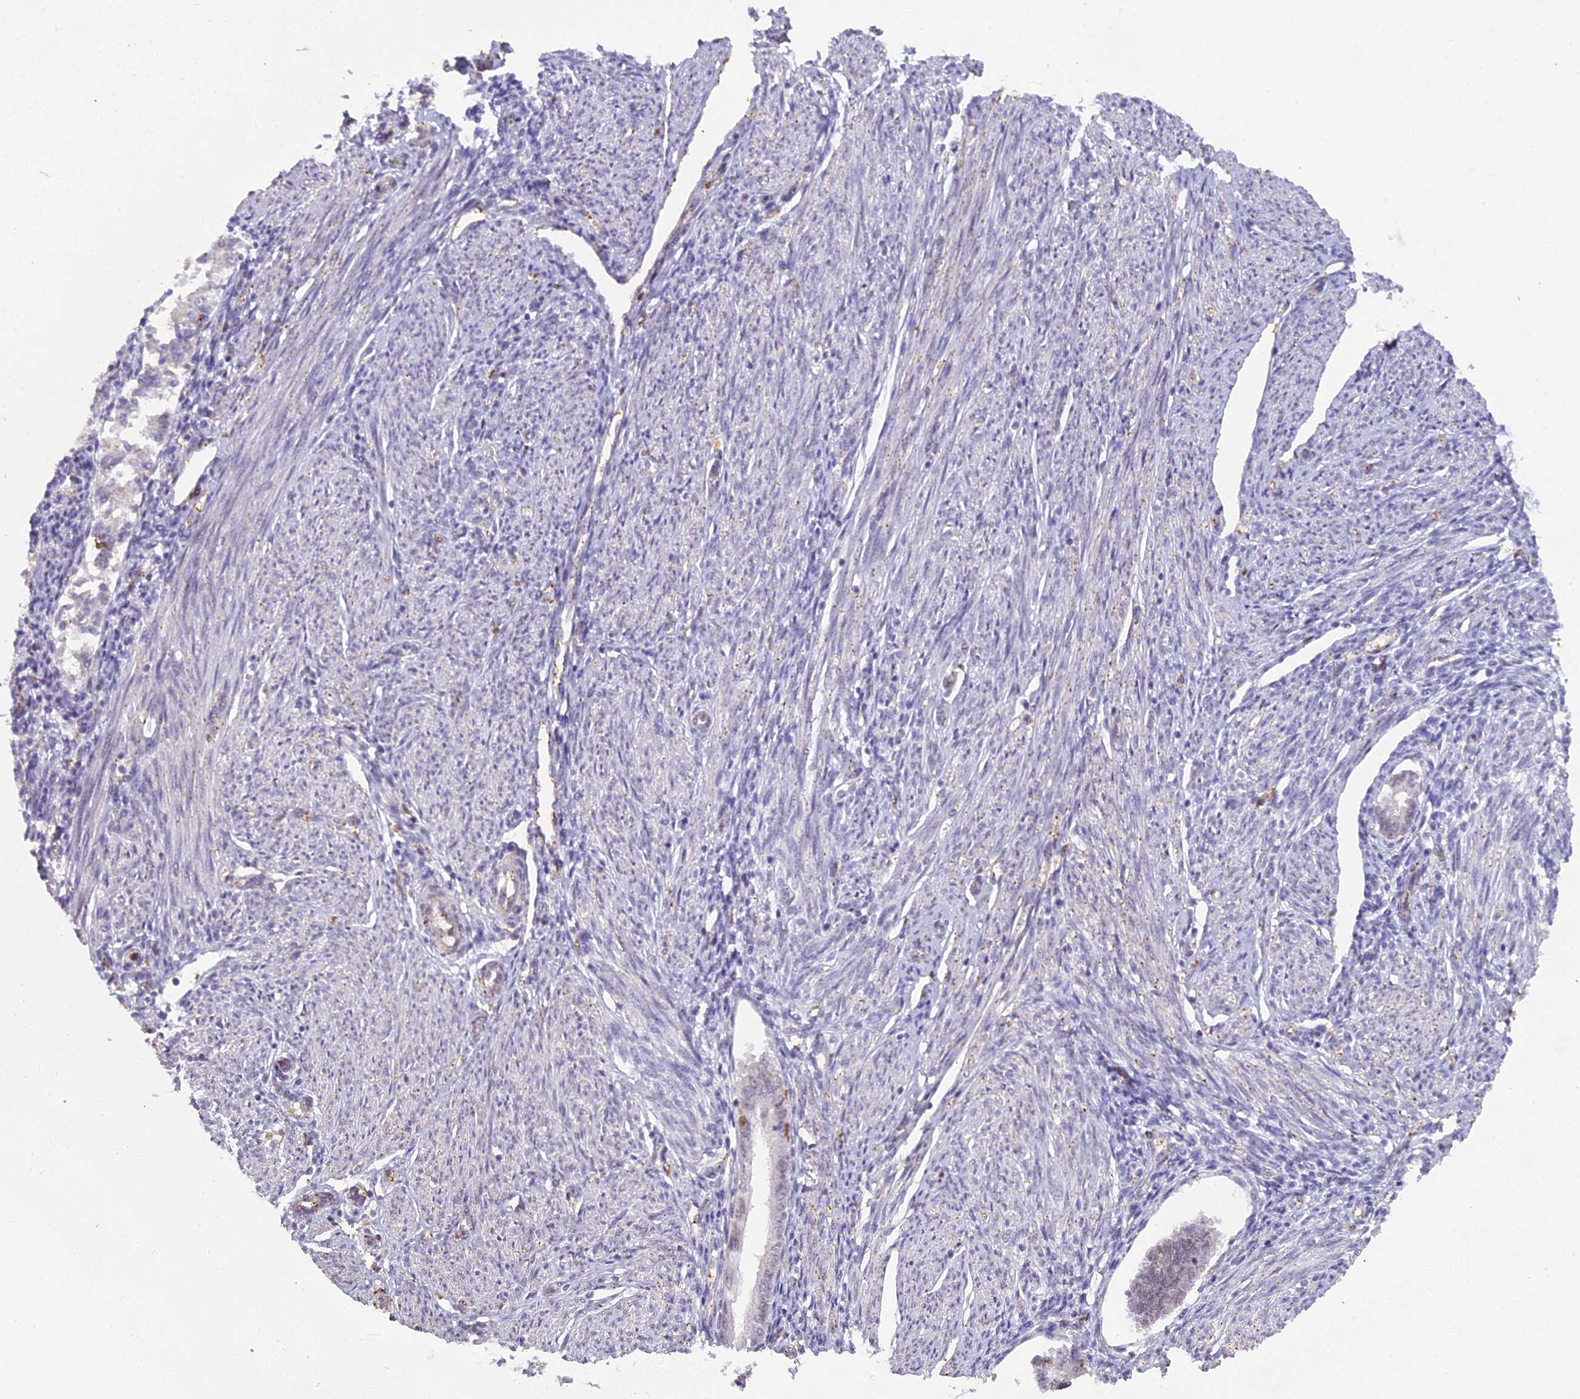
{"staining": {"intensity": "negative", "quantity": "none", "location": "none"}, "tissue": "endometrium", "cell_type": "Cells in endometrial stroma", "image_type": "normal", "snomed": [{"axis": "morphology", "description": "Normal tissue, NOS"}, {"axis": "topography", "description": "Uterus"}, {"axis": "topography", "description": "Endometrium"}], "caption": "Micrograph shows no significant protein positivity in cells in endometrial stroma of normal endometrium. (Stains: DAB (3,3'-diaminobenzidine) IHC with hematoxylin counter stain, Microscopy: brightfield microscopy at high magnification).", "gene": "BLNK", "patient": {"sex": "female", "age": 48}}